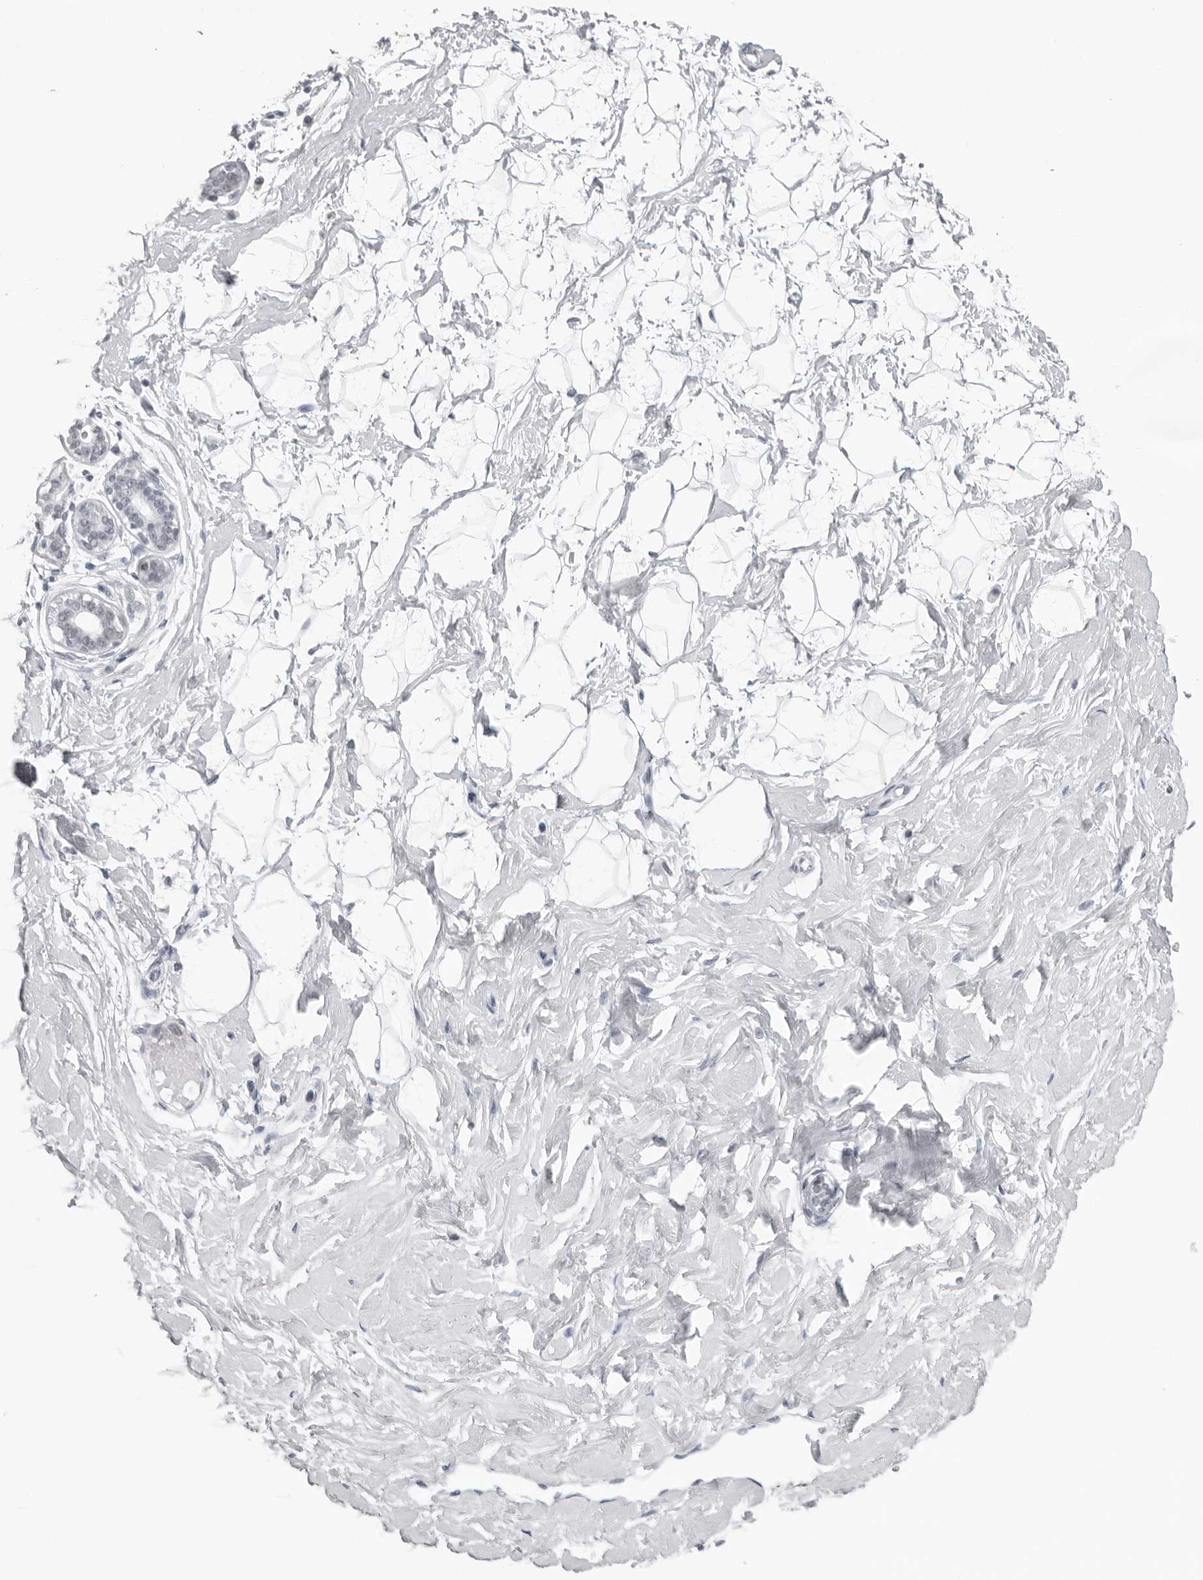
{"staining": {"intensity": "negative", "quantity": "none", "location": "none"}, "tissue": "breast", "cell_type": "Adipocytes", "image_type": "normal", "snomed": [{"axis": "morphology", "description": "Normal tissue, NOS"}, {"axis": "morphology", "description": "Adenoma, NOS"}, {"axis": "topography", "description": "Breast"}], "caption": "Protein analysis of benign breast exhibits no significant expression in adipocytes.", "gene": "ESPN", "patient": {"sex": "female", "age": 23}}